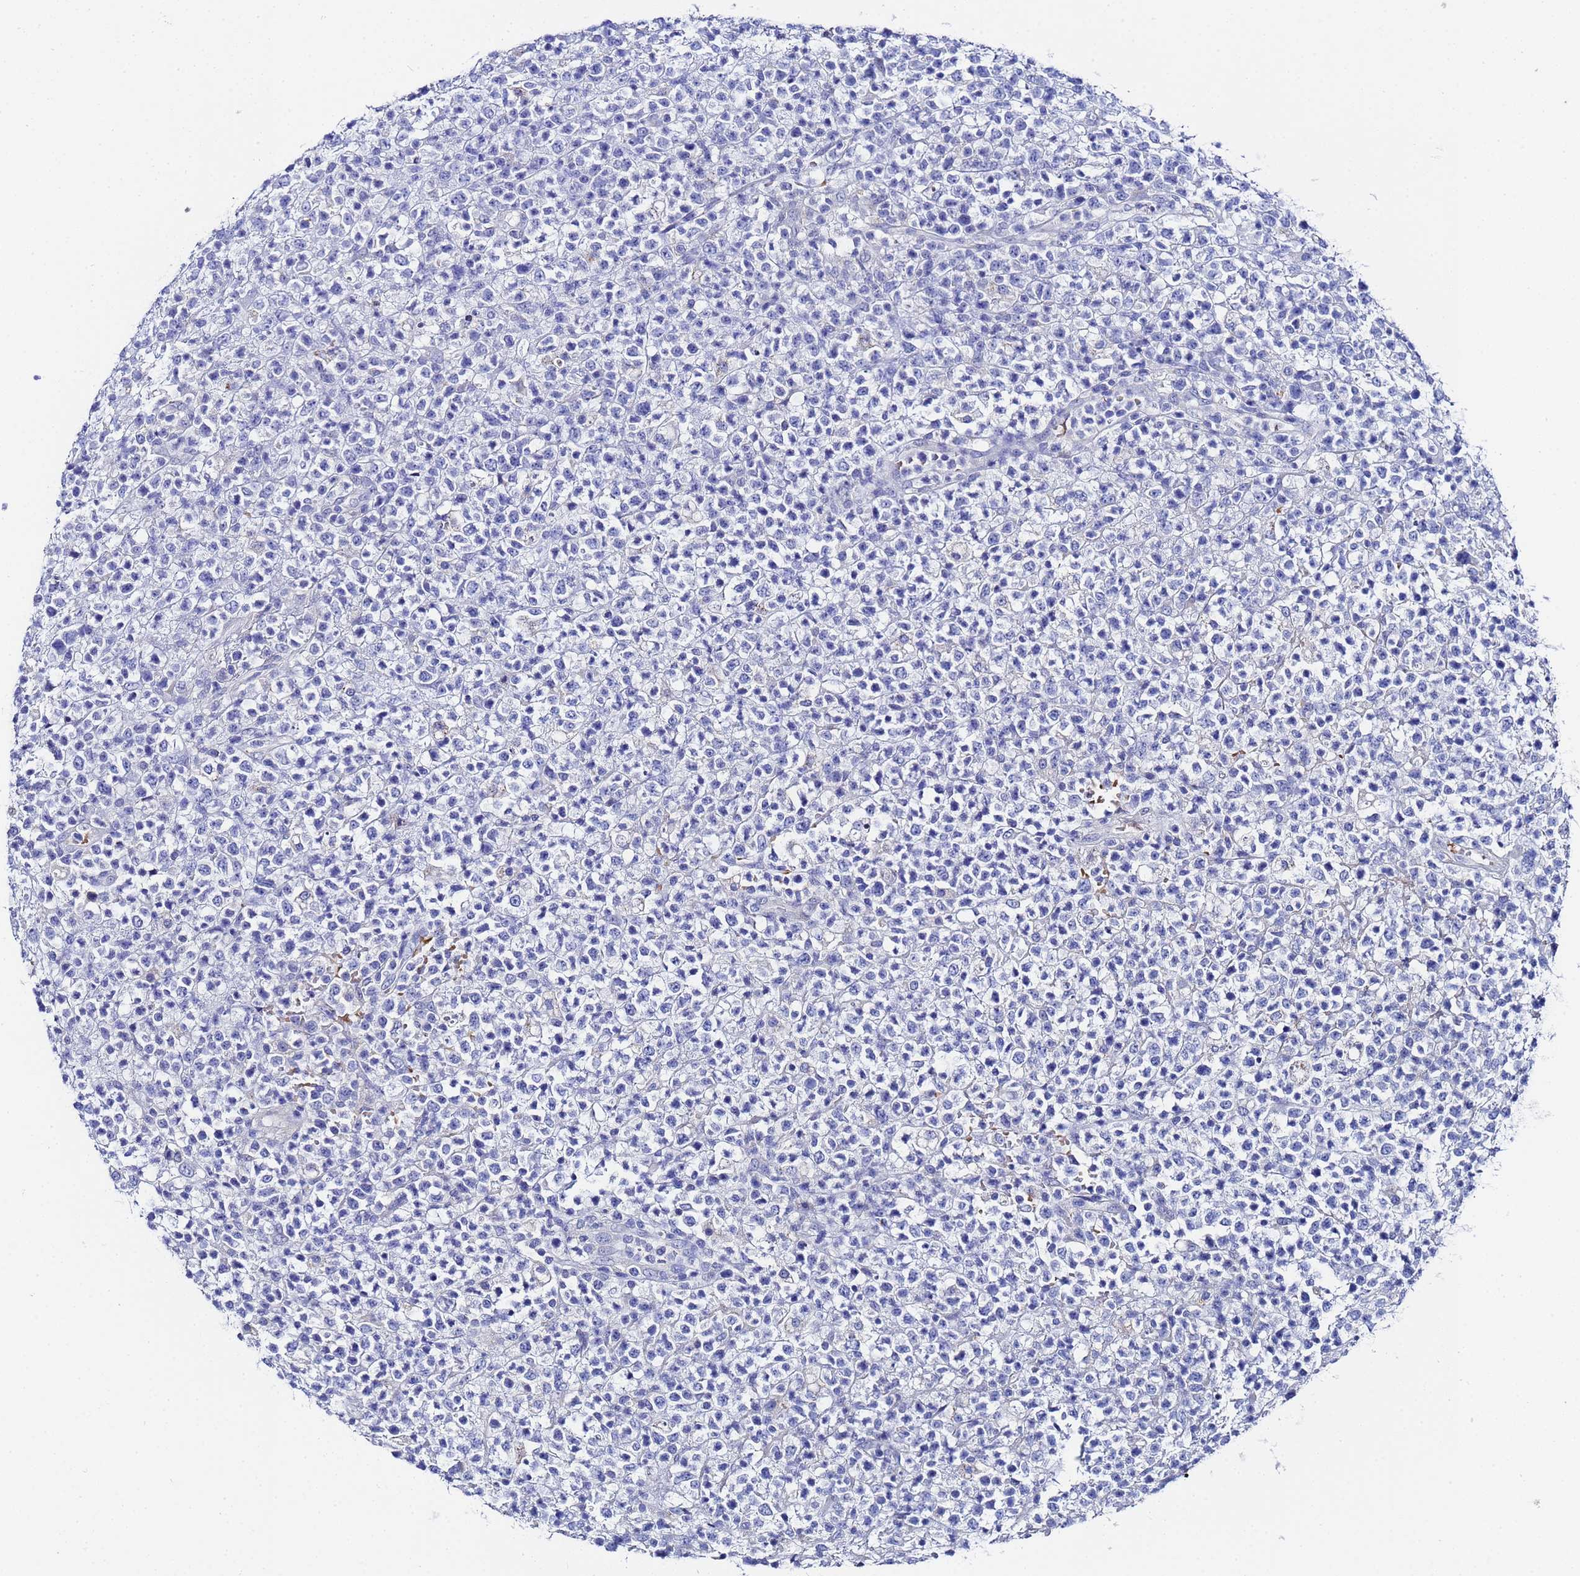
{"staining": {"intensity": "negative", "quantity": "none", "location": "none"}, "tissue": "lymphoma", "cell_type": "Tumor cells", "image_type": "cancer", "snomed": [{"axis": "morphology", "description": "Malignant lymphoma, non-Hodgkin's type, High grade"}, {"axis": "topography", "description": "Colon"}], "caption": "An immunohistochemistry (IHC) histopathology image of lymphoma is shown. There is no staining in tumor cells of lymphoma. The staining is performed using DAB brown chromogen with nuclei counter-stained in using hematoxylin.", "gene": "ZNF26", "patient": {"sex": "female", "age": 53}}